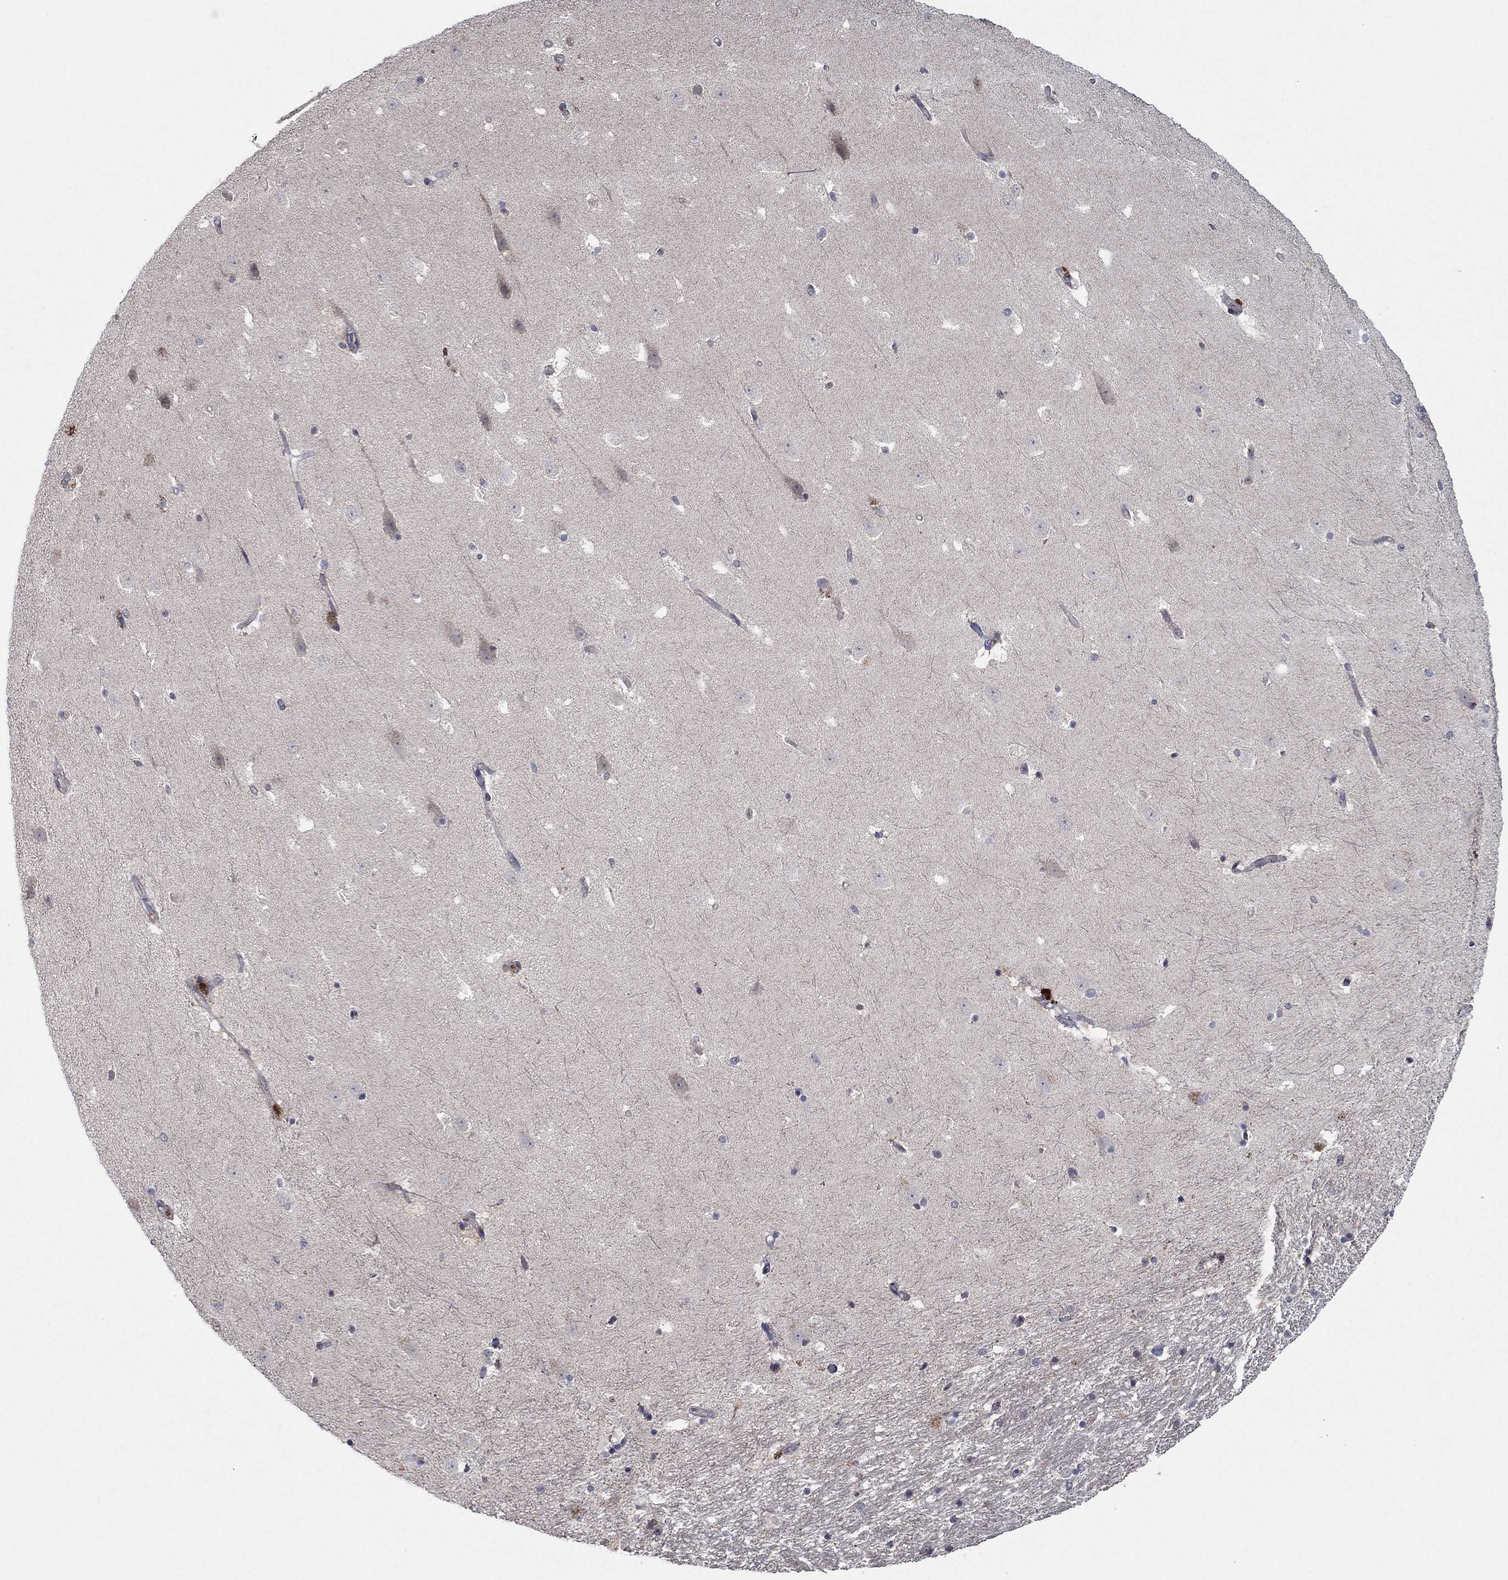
{"staining": {"intensity": "negative", "quantity": "none", "location": "none"}, "tissue": "hippocampus", "cell_type": "Glial cells", "image_type": "normal", "snomed": [{"axis": "morphology", "description": "Normal tissue, NOS"}, {"axis": "topography", "description": "Hippocampus"}], "caption": "DAB (3,3'-diaminobenzidine) immunohistochemical staining of benign human hippocampus displays no significant expression in glial cells.", "gene": "IL4", "patient": {"sex": "male", "age": 49}}